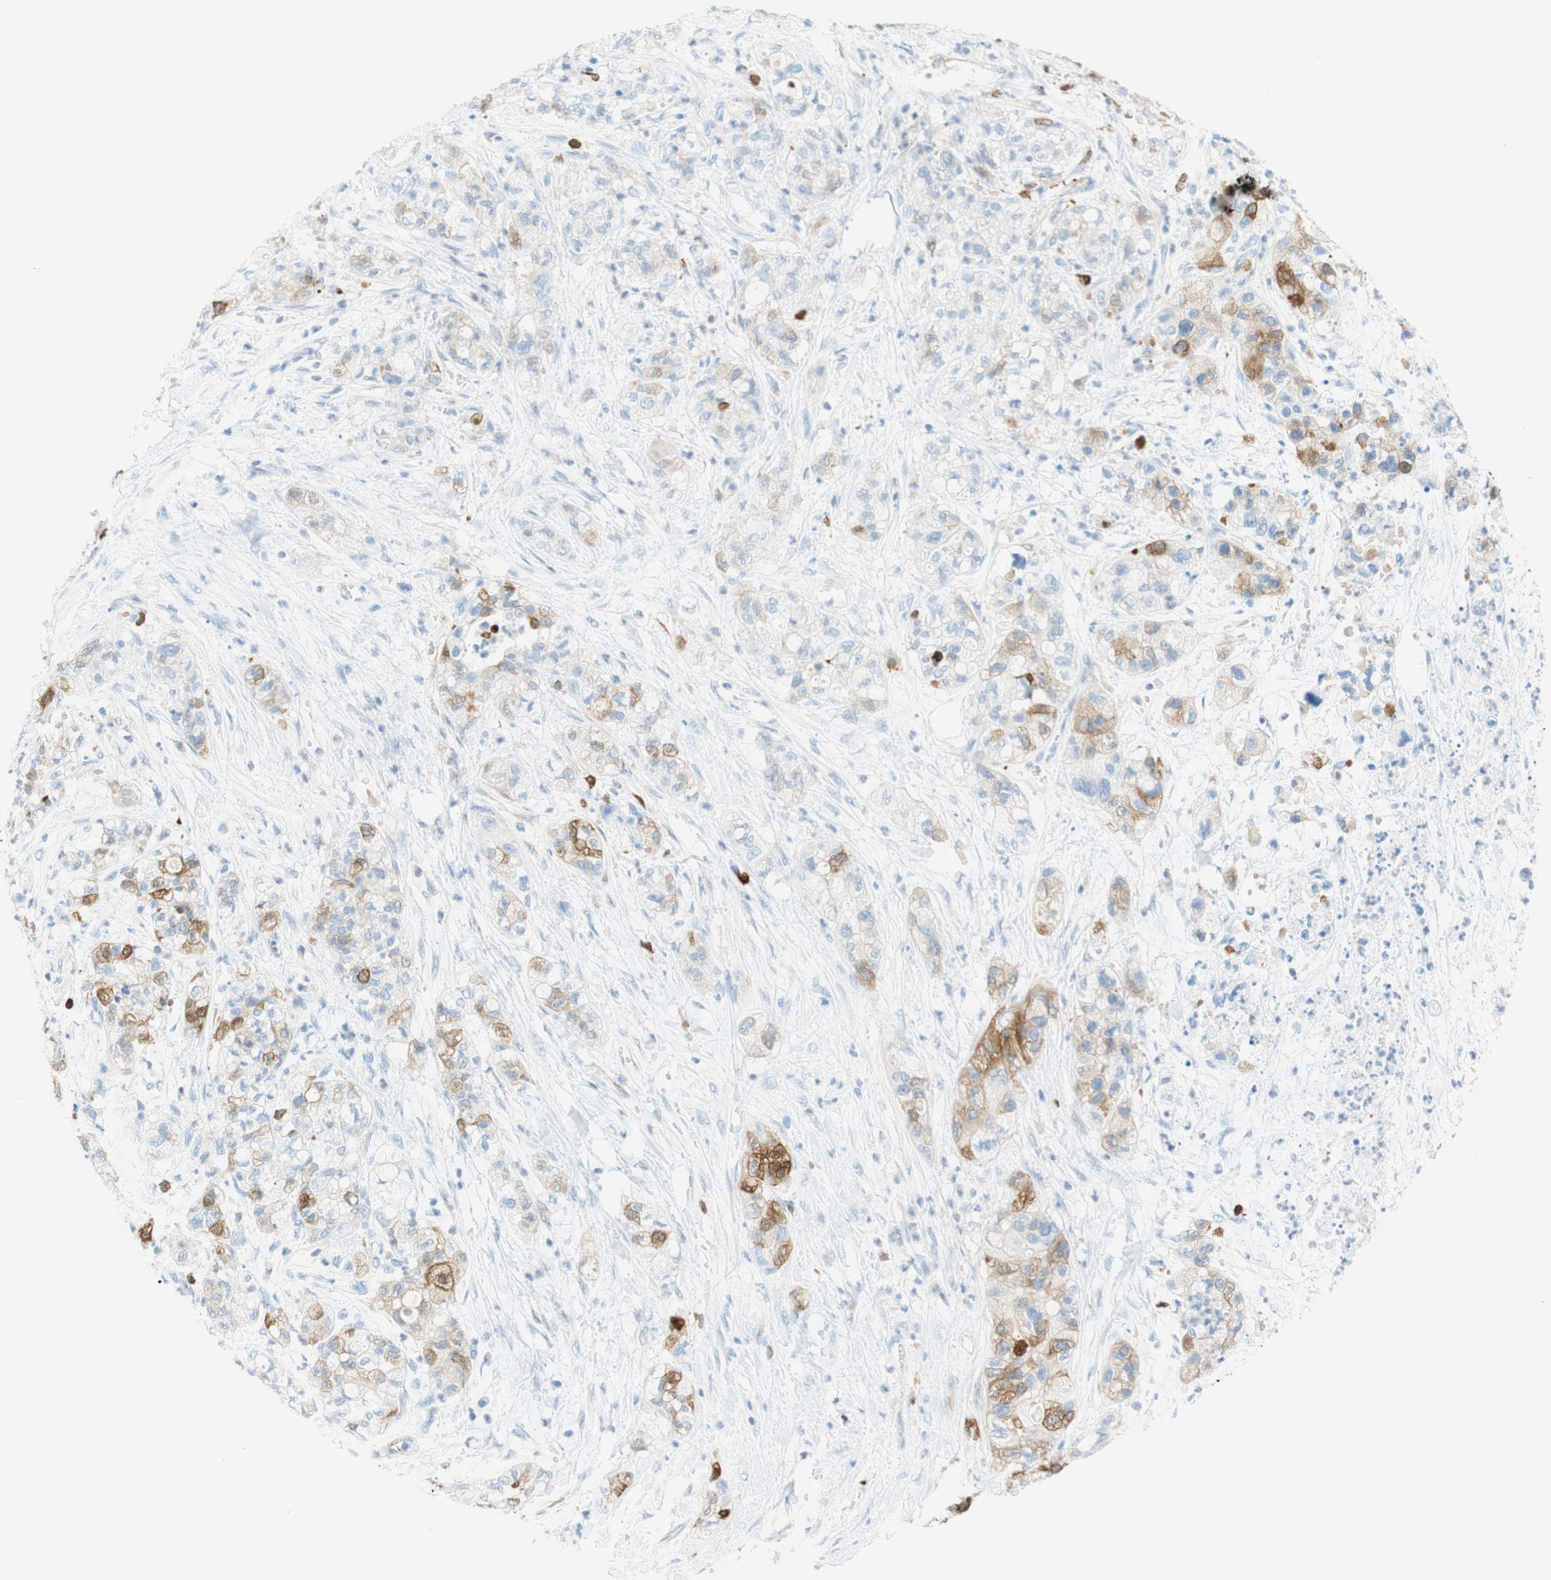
{"staining": {"intensity": "strong", "quantity": "<25%", "location": "cytoplasmic/membranous"}, "tissue": "pancreatic cancer", "cell_type": "Tumor cells", "image_type": "cancer", "snomed": [{"axis": "morphology", "description": "Adenocarcinoma, NOS"}, {"axis": "topography", "description": "Pancreas"}], "caption": "High-magnification brightfield microscopy of adenocarcinoma (pancreatic) stained with DAB (brown) and counterstained with hematoxylin (blue). tumor cells exhibit strong cytoplasmic/membranous staining is identified in about<25% of cells. Nuclei are stained in blue.", "gene": "STMN1", "patient": {"sex": "female", "age": 78}}